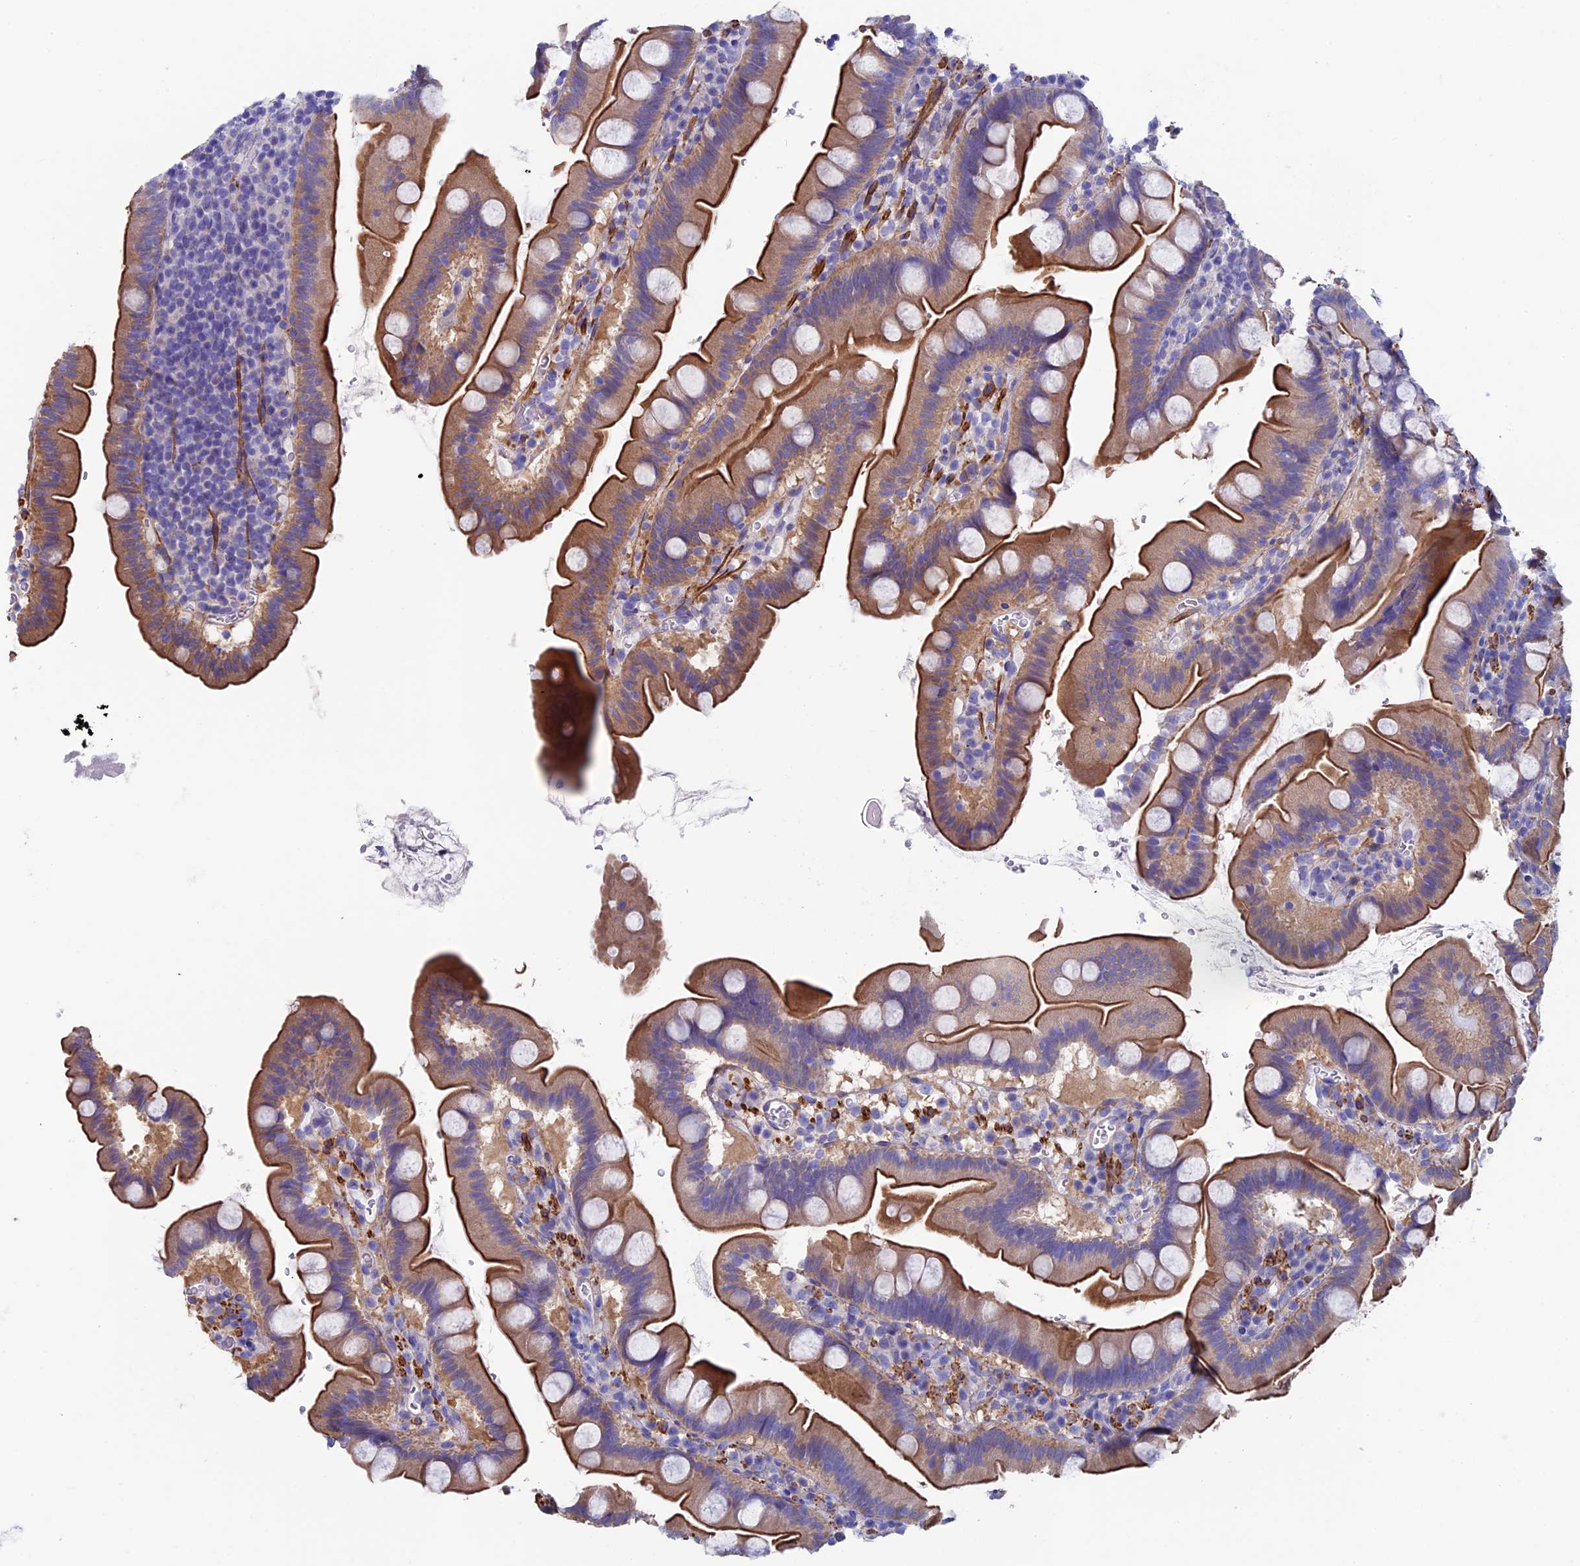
{"staining": {"intensity": "moderate", "quantity": ">75%", "location": "cytoplasmic/membranous"}, "tissue": "small intestine", "cell_type": "Glandular cells", "image_type": "normal", "snomed": [{"axis": "morphology", "description": "Normal tissue, NOS"}, {"axis": "topography", "description": "Small intestine"}], "caption": "Normal small intestine reveals moderate cytoplasmic/membranous staining in approximately >75% of glandular cells, visualized by immunohistochemistry.", "gene": "ADH7", "patient": {"sex": "female", "age": 68}}